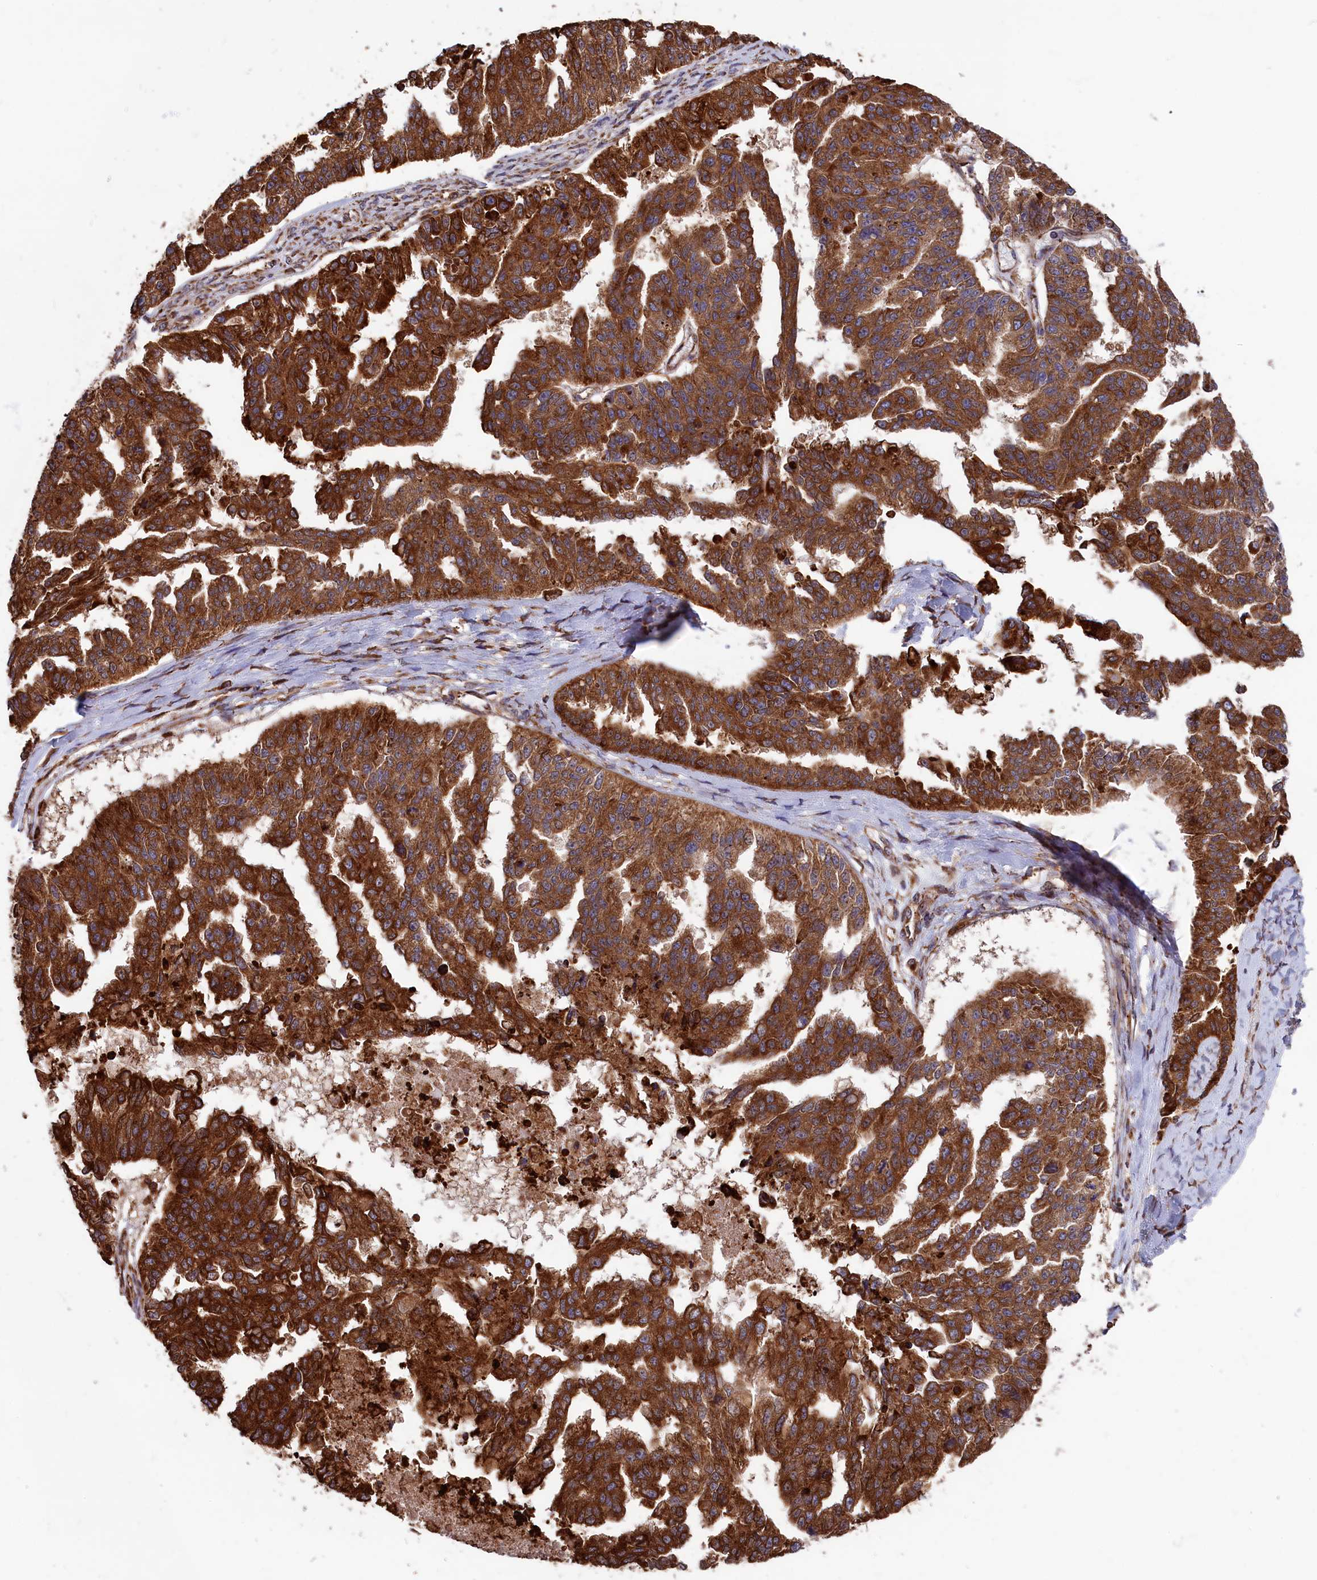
{"staining": {"intensity": "strong", "quantity": ">75%", "location": "cytoplasmic/membranous"}, "tissue": "ovarian cancer", "cell_type": "Tumor cells", "image_type": "cancer", "snomed": [{"axis": "morphology", "description": "Cystadenocarcinoma, serous, NOS"}, {"axis": "topography", "description": "Ovary"}], "caption": "Immunohistochemical staining of human ovarian serous cystadenocarcinoma shows strong cytoplasmic/membranous protein staining in about >75% of tumor cells.", "gene": "PLA2G4C", "patient": {"sex": "female", "age": 58}}